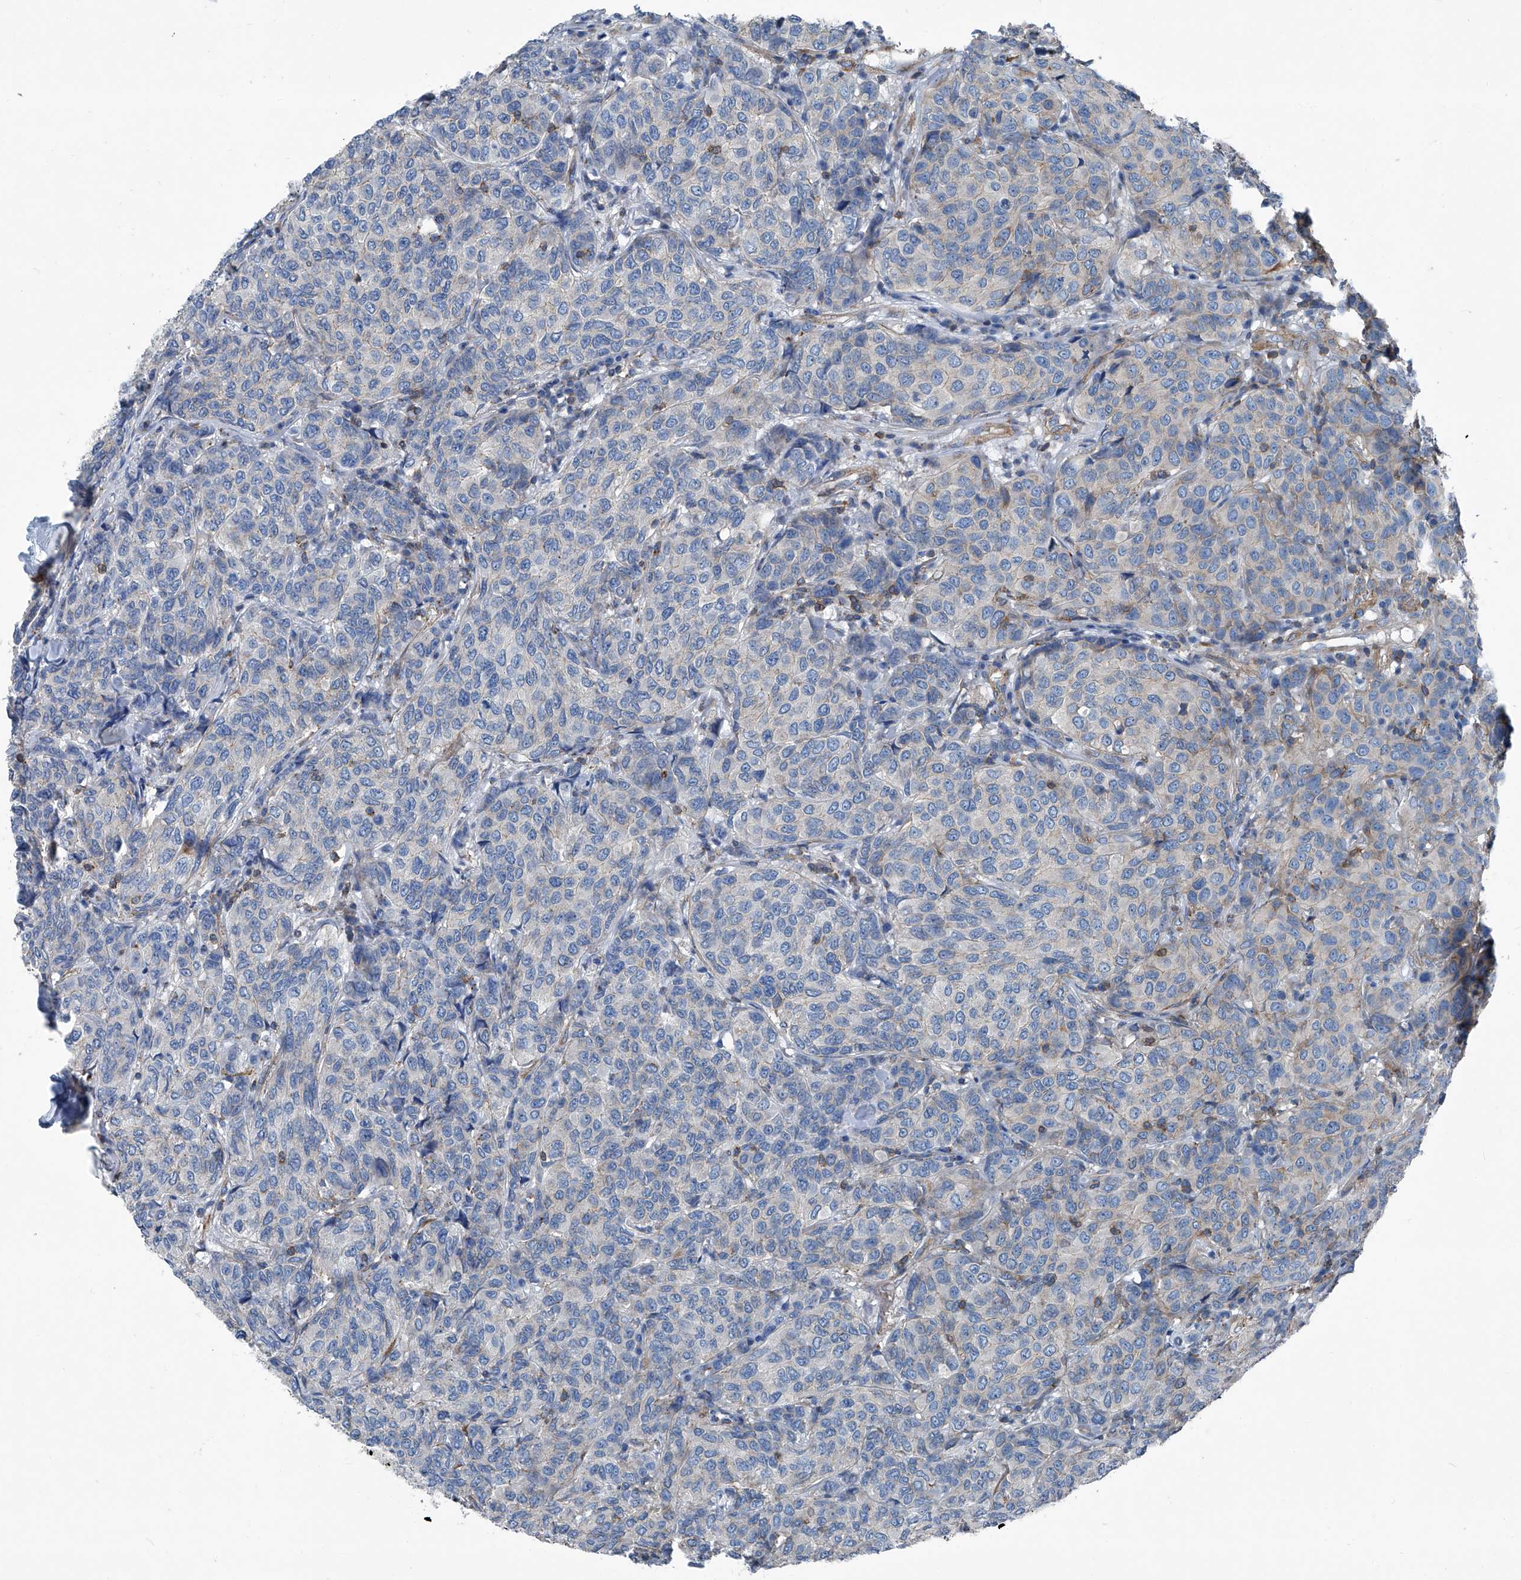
{"staining": {"intensity": "negative", "quantity": "none", "location": "none"}, "tissue": "breast cancer", "cell_type": "Tumor cells", "image_type": "cancer", "snomed": [{"axis": "morphology", "description": "Duct carcinoma"}, {"axis": "topography", "description": "Breast"}], "caption": "This is an immunohistochemistry photomicrograph of human breast cancer. There is no expression in tumor cells.", "gene": "SEPTIN7", "patient": {"sex": "female", "age": 55}}